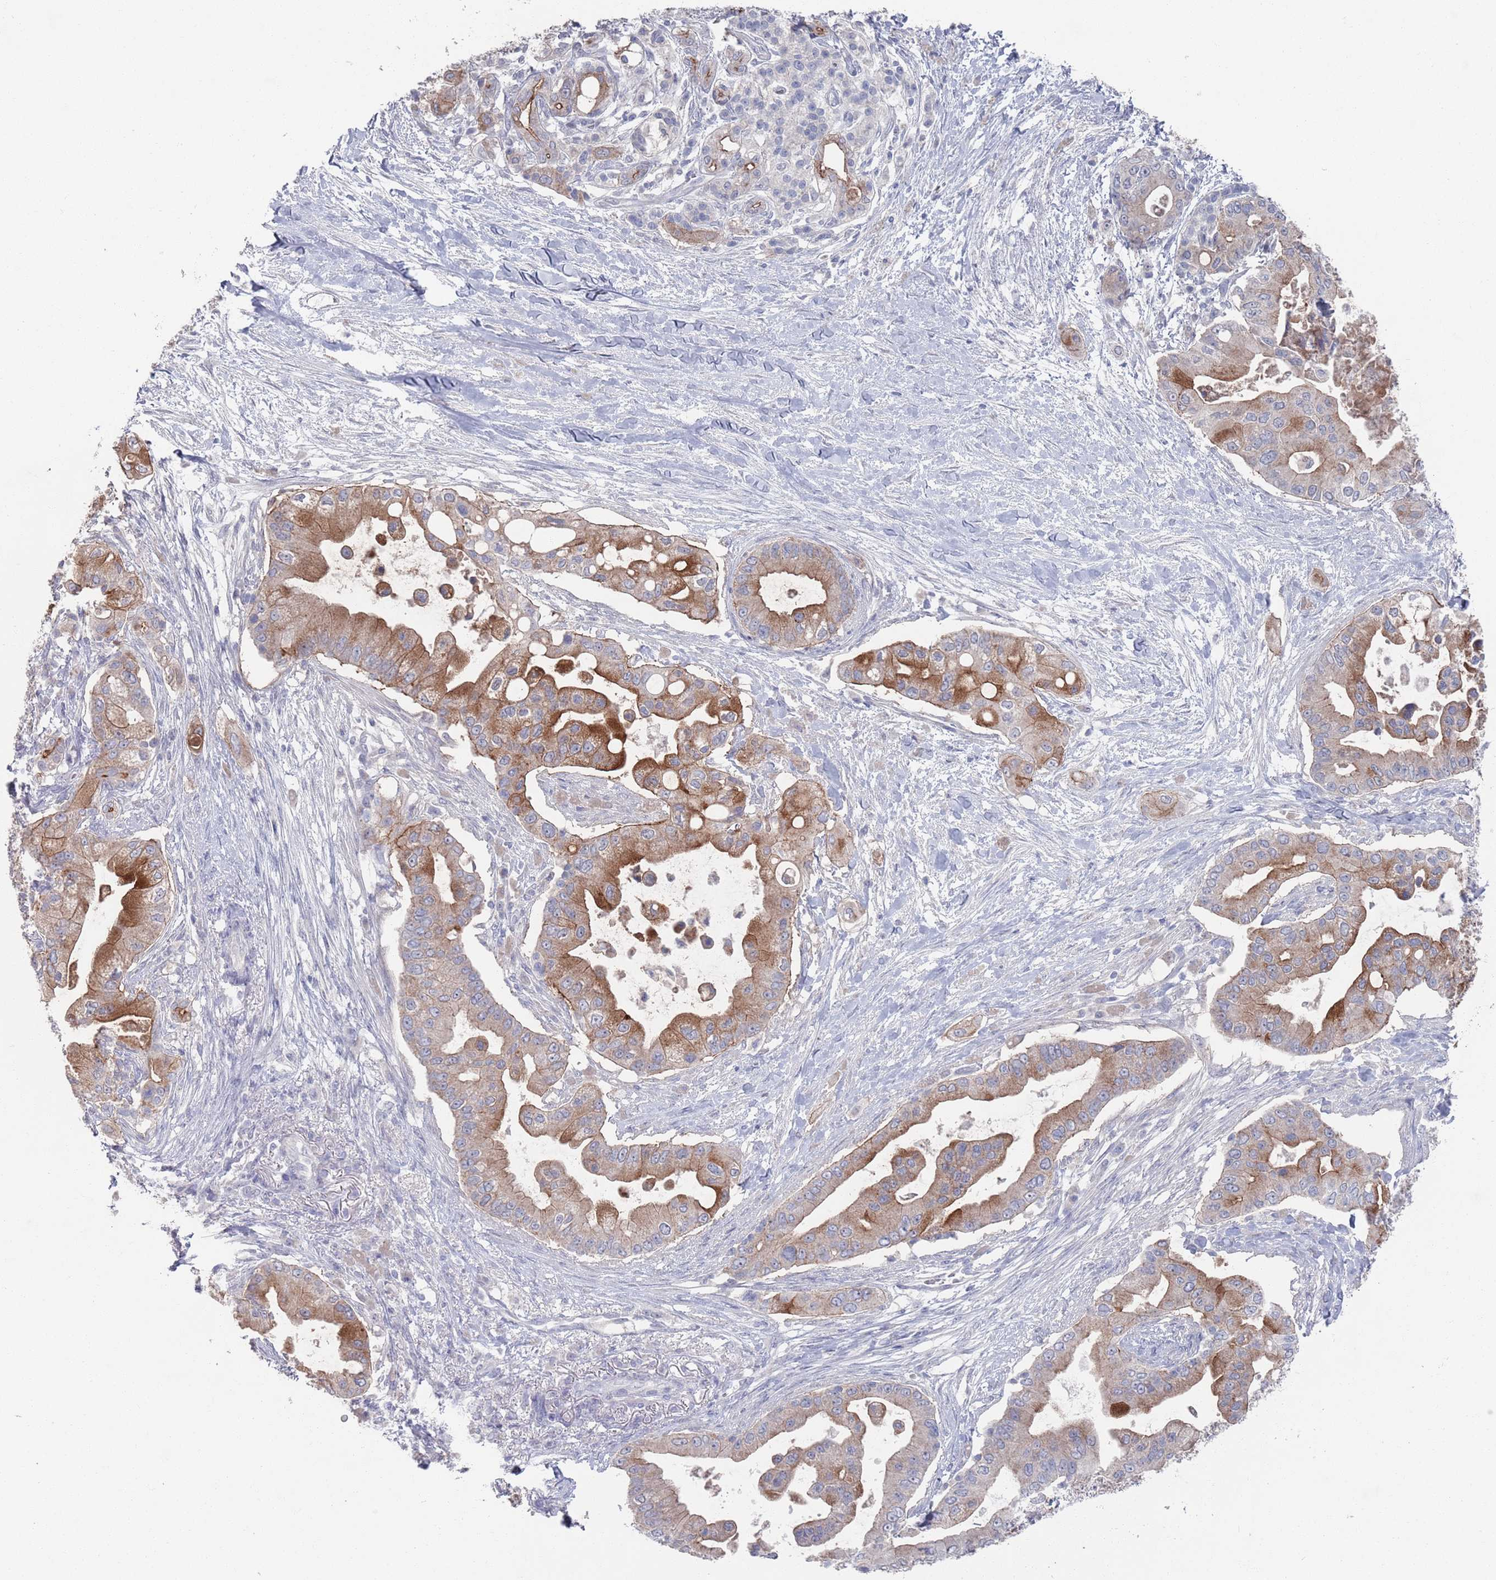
{"staining": {"intensity": "moderate", "quantity": ">75%", "location": "cytoplasmic/membranous"}, "tissue": "pancreatic cancer", "cell_type": "Tumor cells", "image_type": "cancer", "snomed": [{"axis": "morphology", "description": "Adenocarcinoma, NOS"}, {"axis": "topography", "description": "Pancreas"}], "caption": "Tumor cells display medium levels of moderate cytoplasmic/membranous positivity in approximately >75% of cells in pancreatic adenocarcinoma. (DAB = brown stain, brightfield microscopy at high magnification).", "gene": "PROM2", "patient": {"sex": "male", "age": 57}}